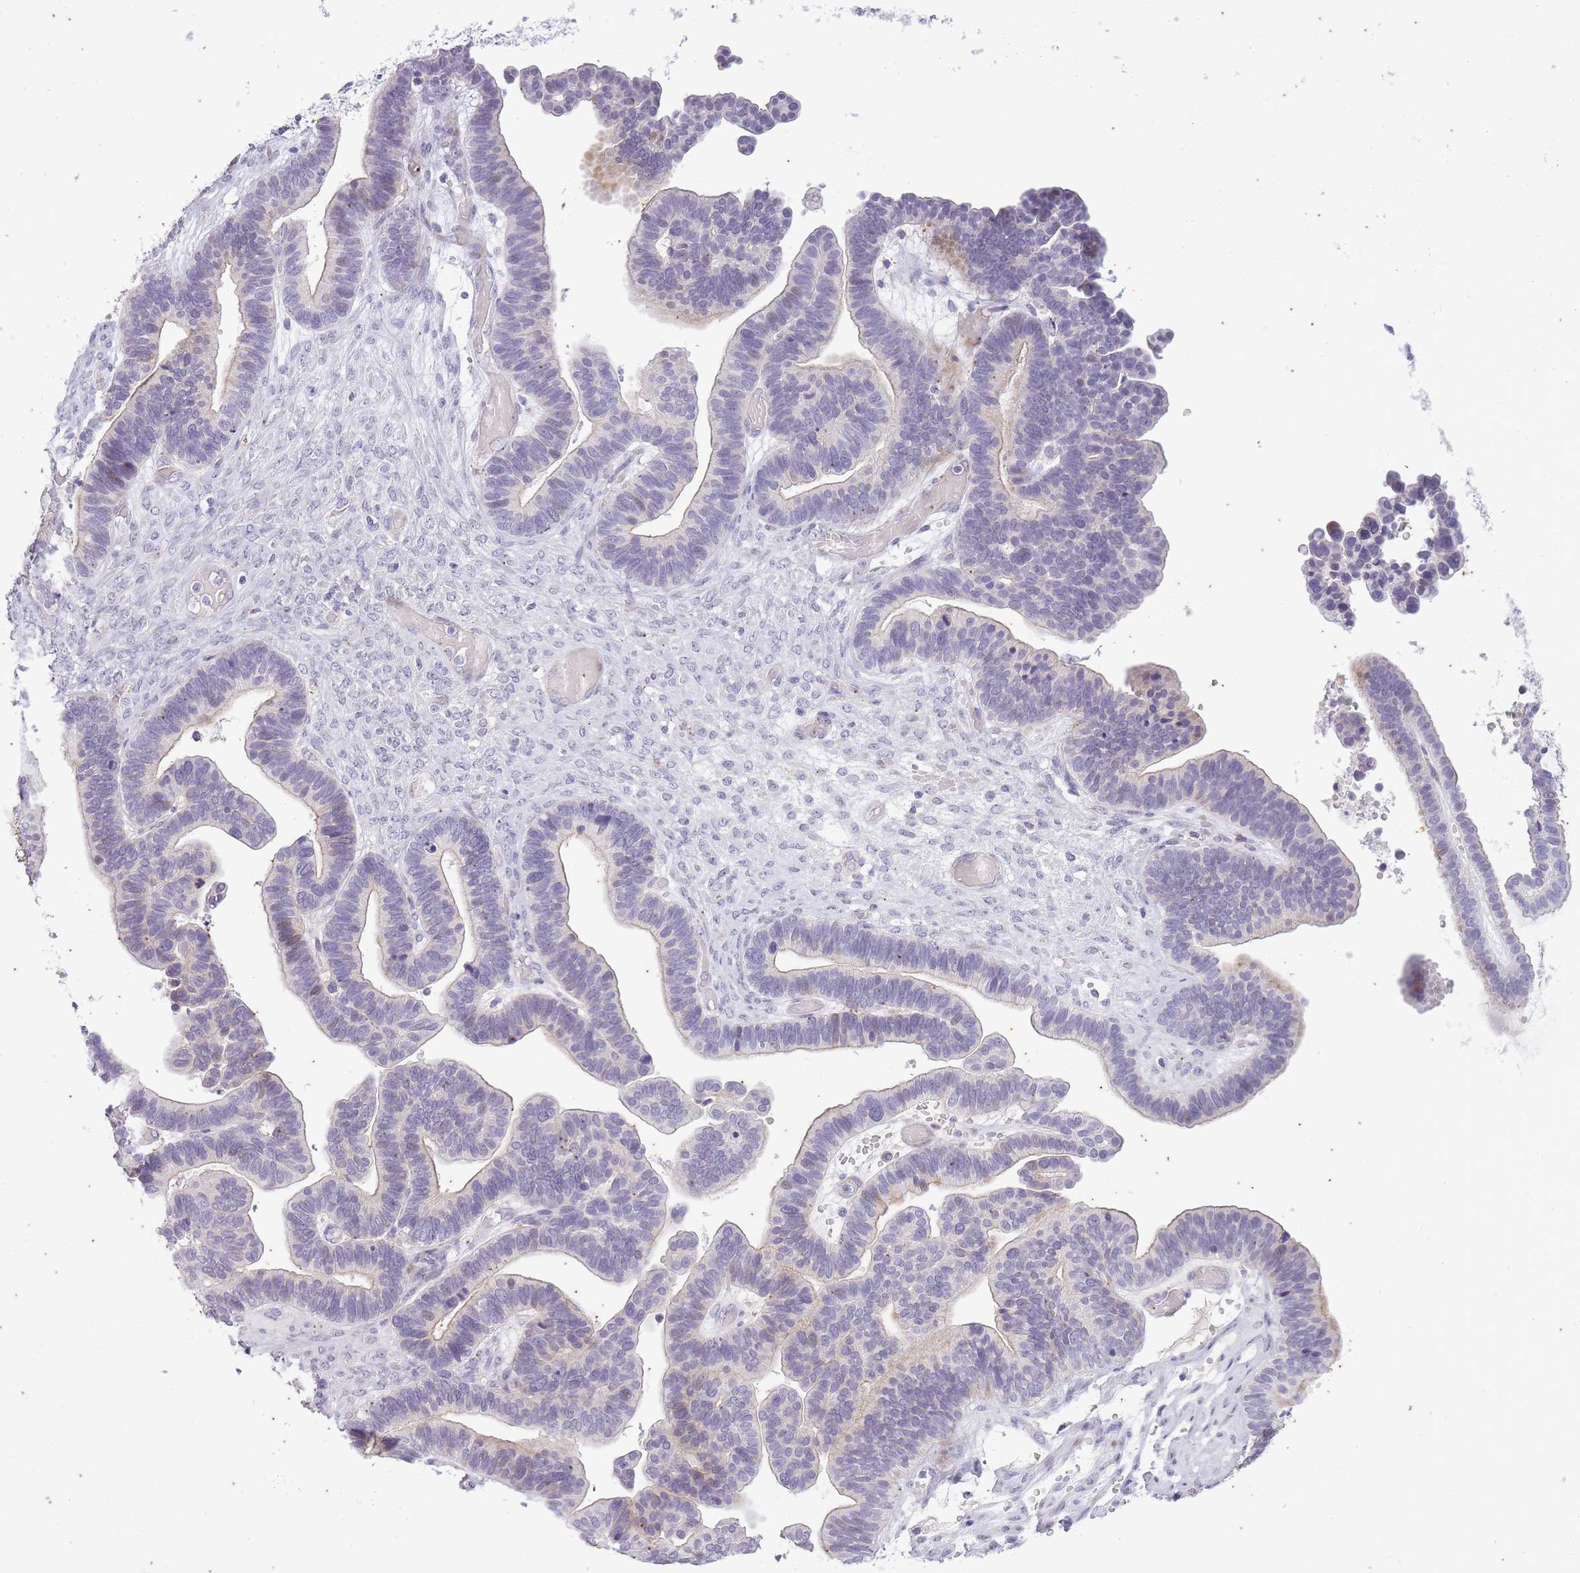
{"staining": {"intensity": "weak", "quantity": "<25%", "location": "cytoplasmic/membranous,nuclear"}, "tissue": "ovarian cancer", "cell_type": "Tumor cells", "image_type": "cancer", "snomed": [{"axis": "morphology", "description": "Cystadenocarcinoma, serous, NOS"}, {"axis": "topography", "description": "Ovary"}], "caption": "The image exhibits no significant staining in tumor cells of ovarian cancer (serous cystadenocarcinoma). Brightfield microscopy of immunohistochemistry stained with DAB (brown) and hematoxylin (blue), captured at high magnification.", "gene": "CNTNAP3", "patient": {"sex": "female", "age": 56}}